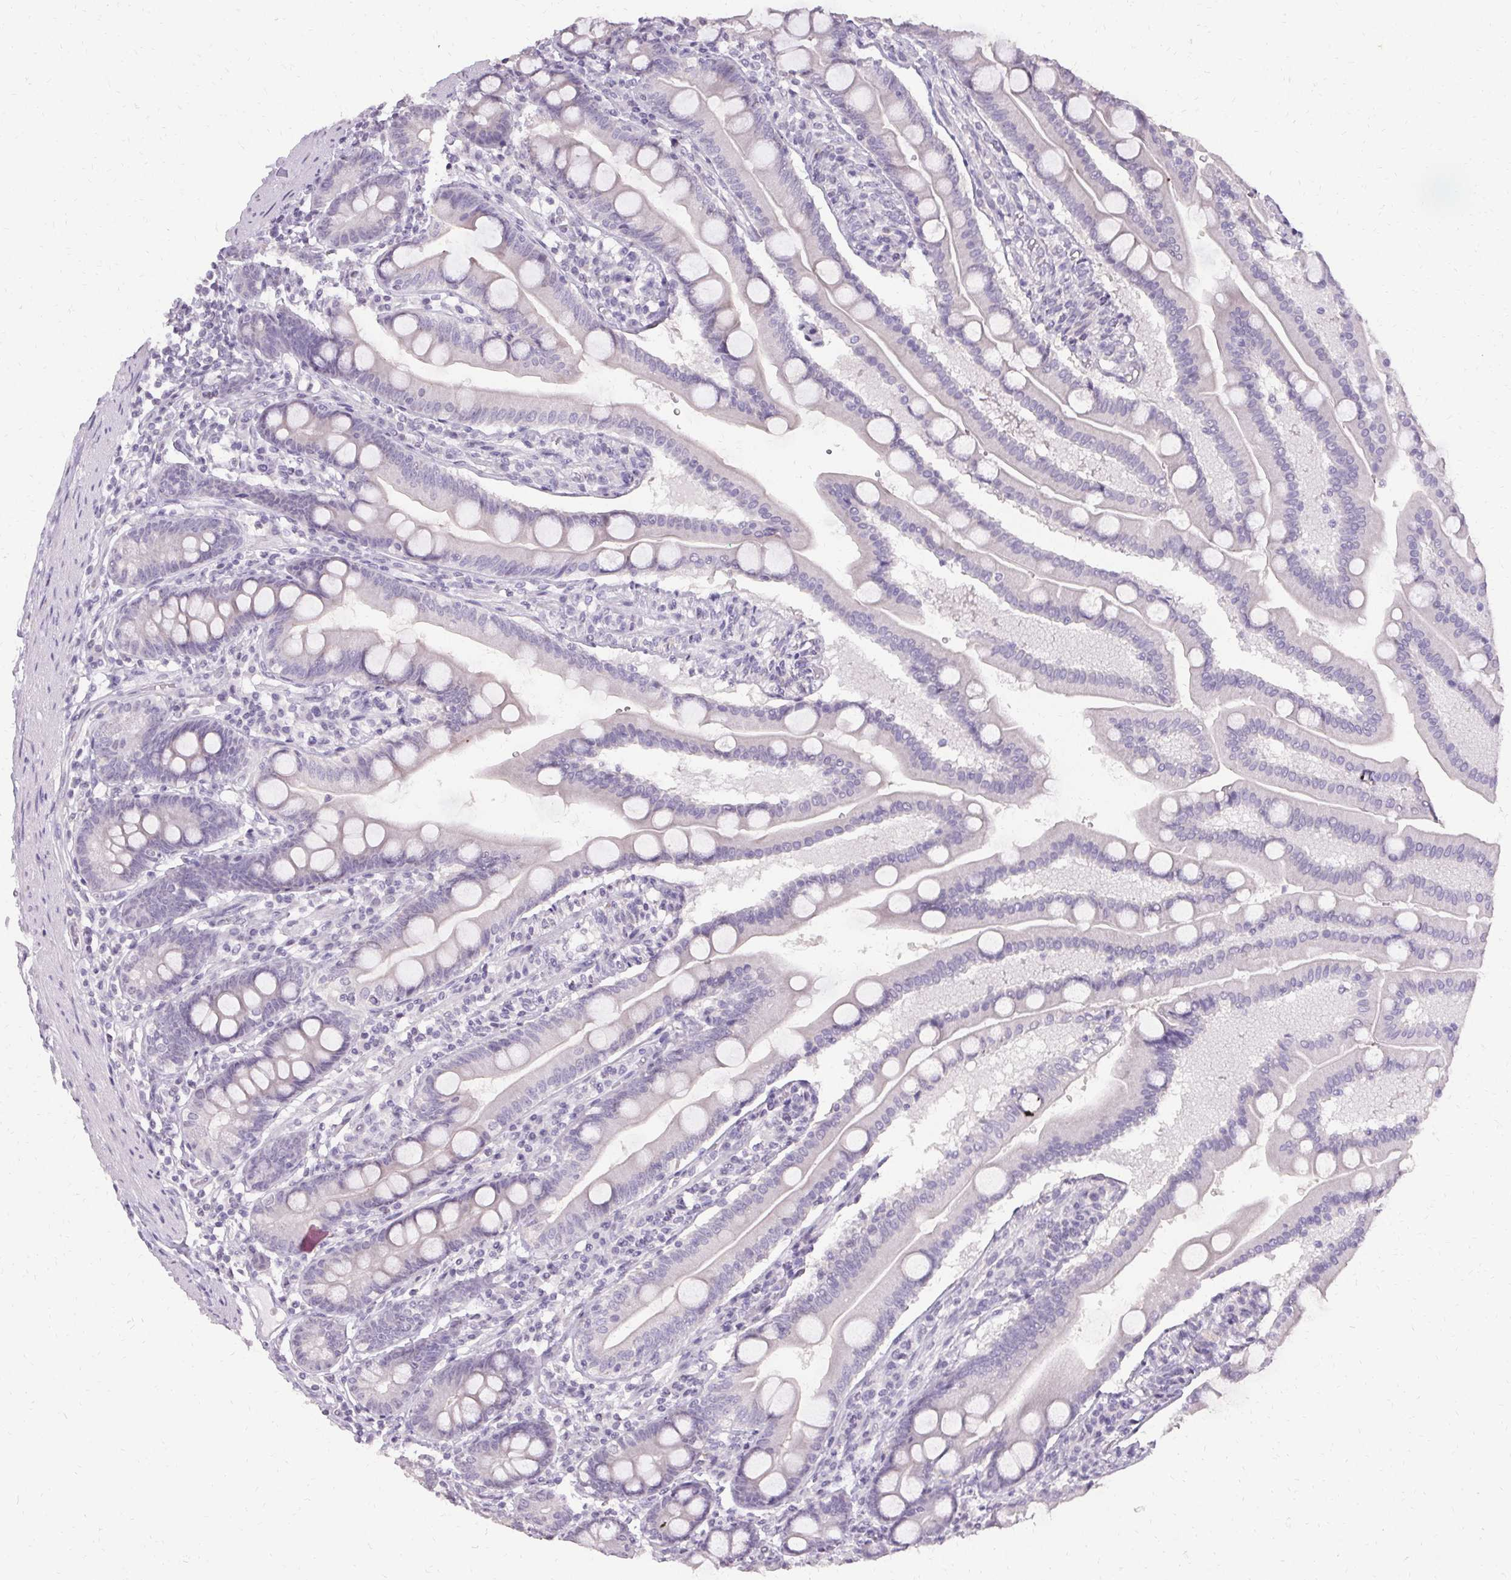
{"staining": {"intensity": "negative", "quantity": "none", "location": "none"}, "tissue": "duodenum", "cell_type": "Glandular cells", "image_type": "normal", "snomed": [{"axis": "morphology", "description": "Normal tissue, NOS"}, {"axis": "topography", "description": "Duodenum"}], "caption": "Immunohistochemistry (IHC) histopathology image of normal duodenum stained for a protein (brown), which displays no expression in glandular cells. (DAB (3,3'-diaminobenzidine) IHC with hematoxylin counter stain).", "gene": "PMEL", "patient": {"sex": "female", "age": 67}}